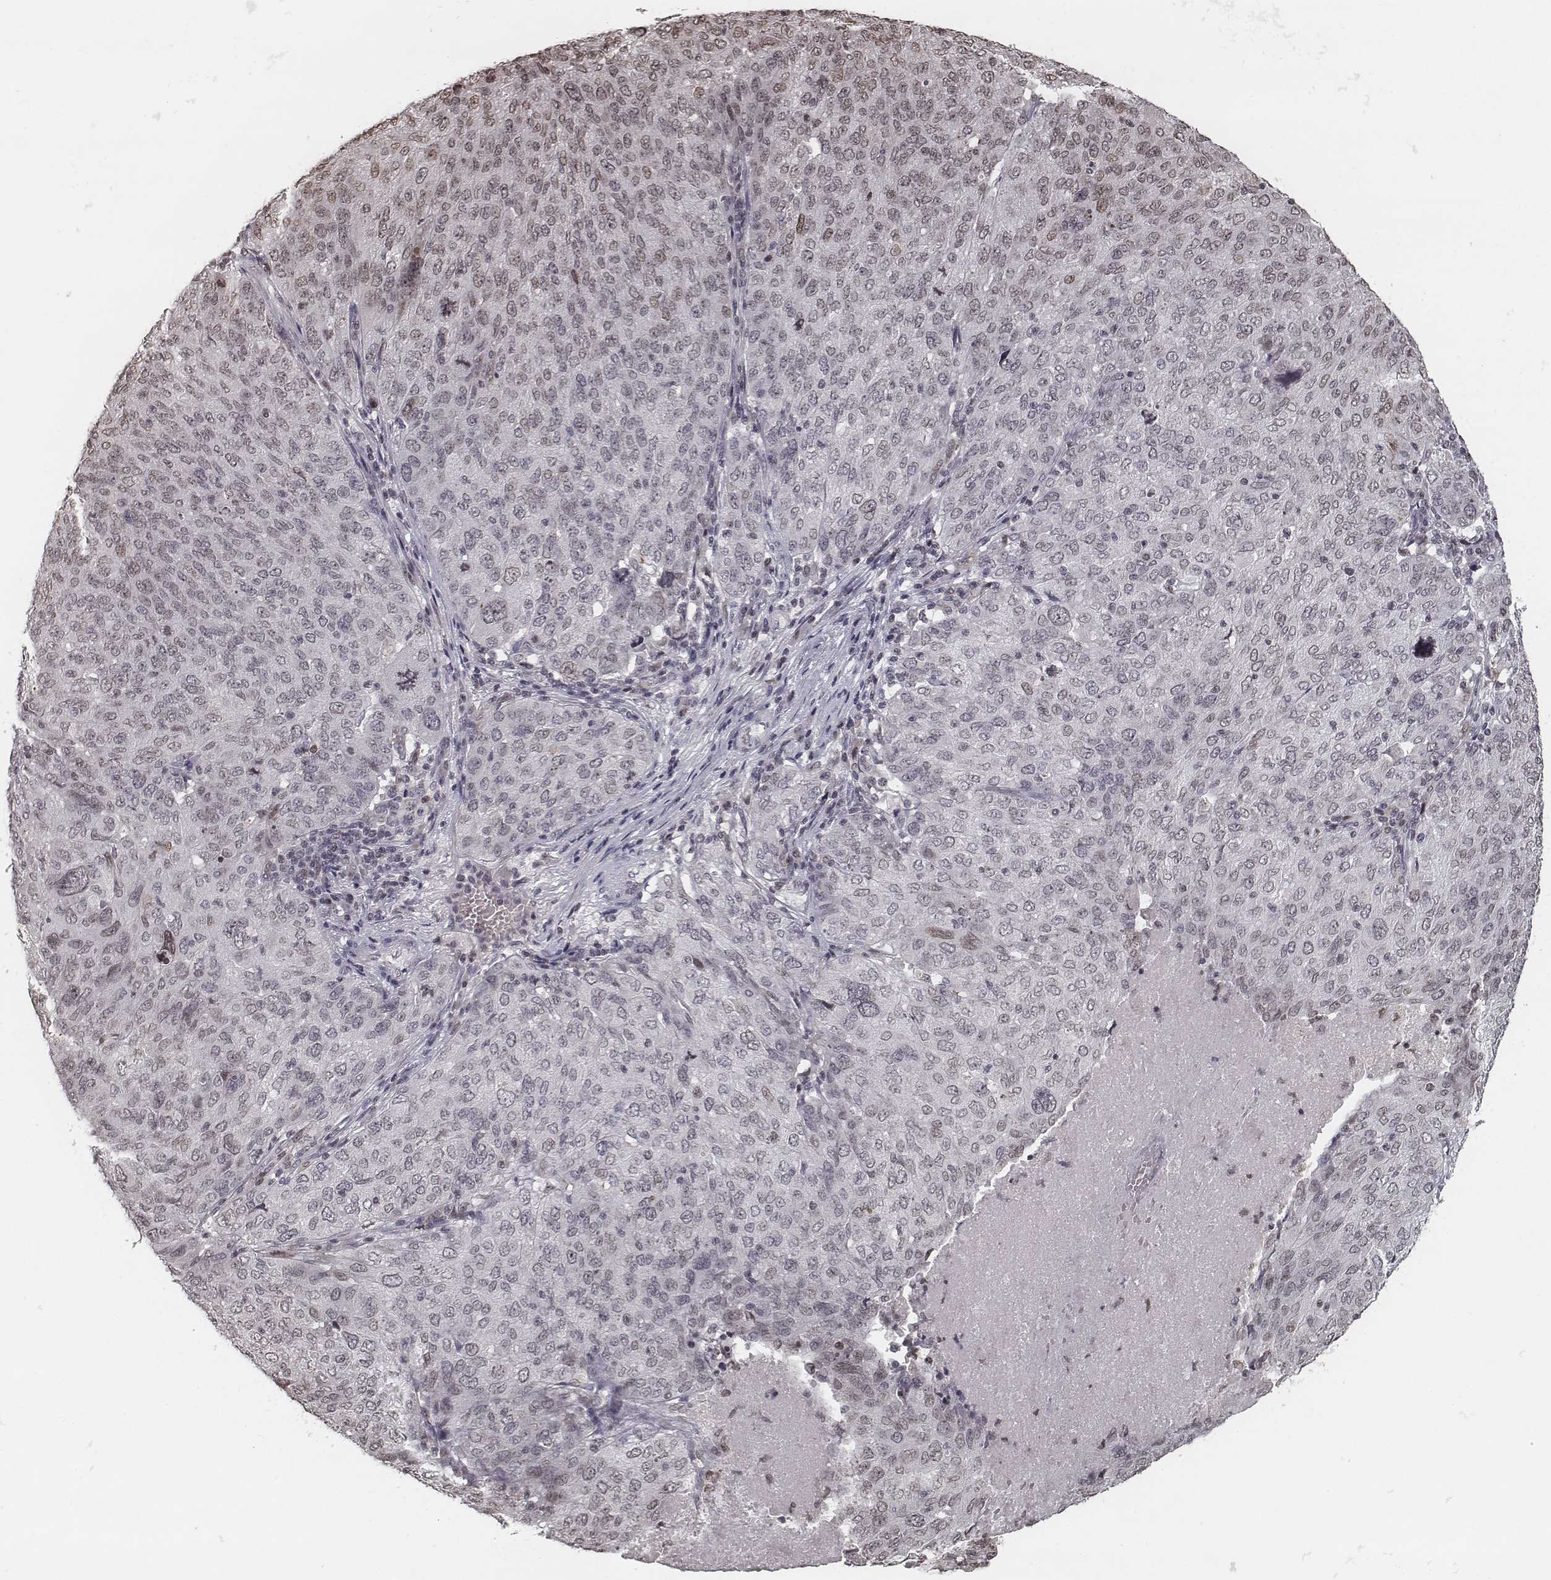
{"staining": {"intensity": "negative", "quantity": "none", "location": "none"}, "tissue": "ovarian cancer", "cell_type": "Tumor cells", "image_type": "cancer", "snomed": [{"axis": "morphology", "description": "Carcinoma, endometroid"}, {"axis": "topography", "description": "Ovary"}], "caption": "The immunohistochemistry (IHC) image has no significant staining in tumor cells of endometroid carcinoma (ovarian) tissue.", "gene": "HMGA2", "patient": {"sex": "female", "age": 58}}